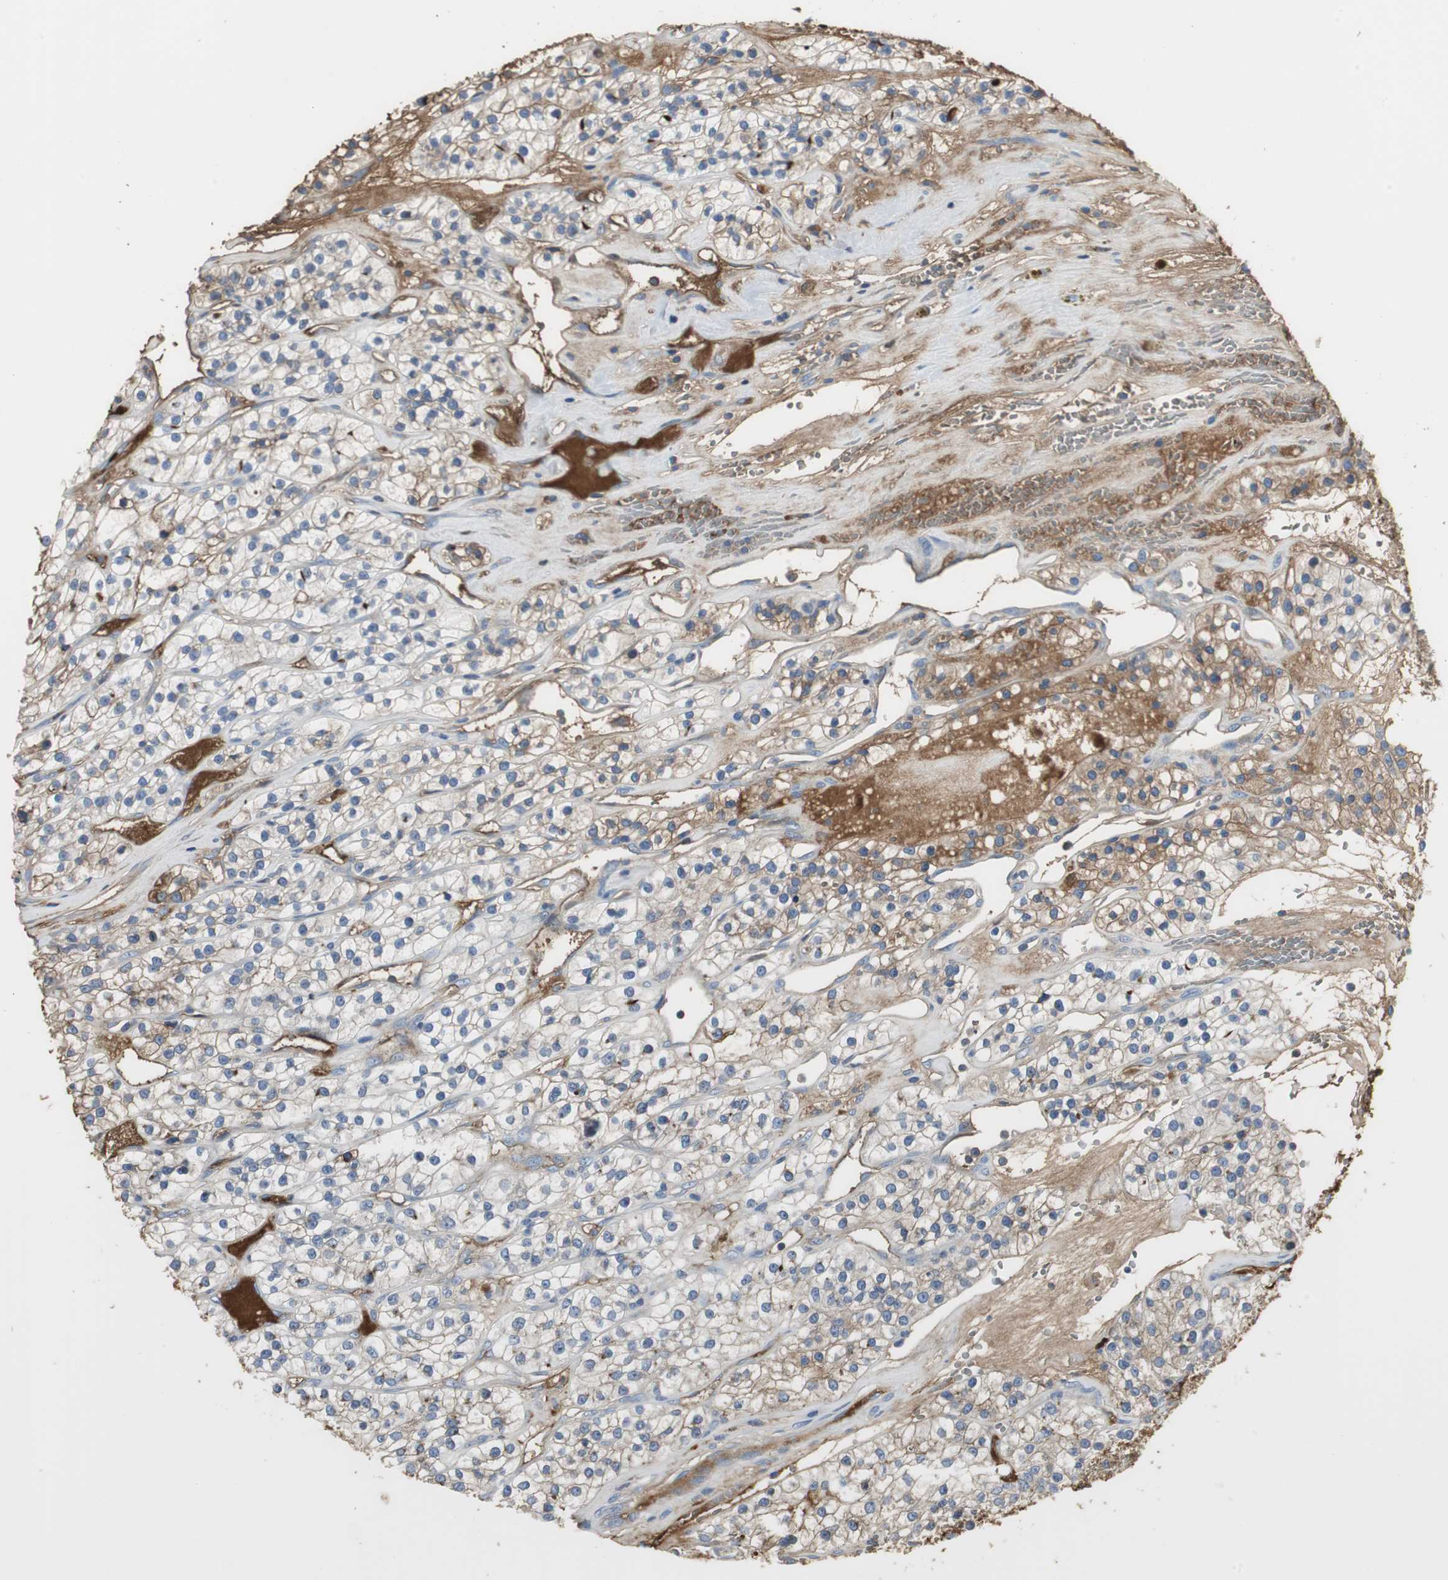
{"staining": {"intensity": "negative", "quantity": "none", "location": "none"}, "tissue": "renal cancer", "cell_type": "Tumor cells", "image_type": "cancer", "snomed": [{"axis": "morphology", "description": "Adenocarcinoma, NOS"}, {"axis": "topography", "description": "Kidney"}], "caption": "A histopathology image of human adenocarcinoma (renal) is negative for staining in tumor cells.", "gene": "IGHA1", "patient": {"sex": "female", "age": 57}}